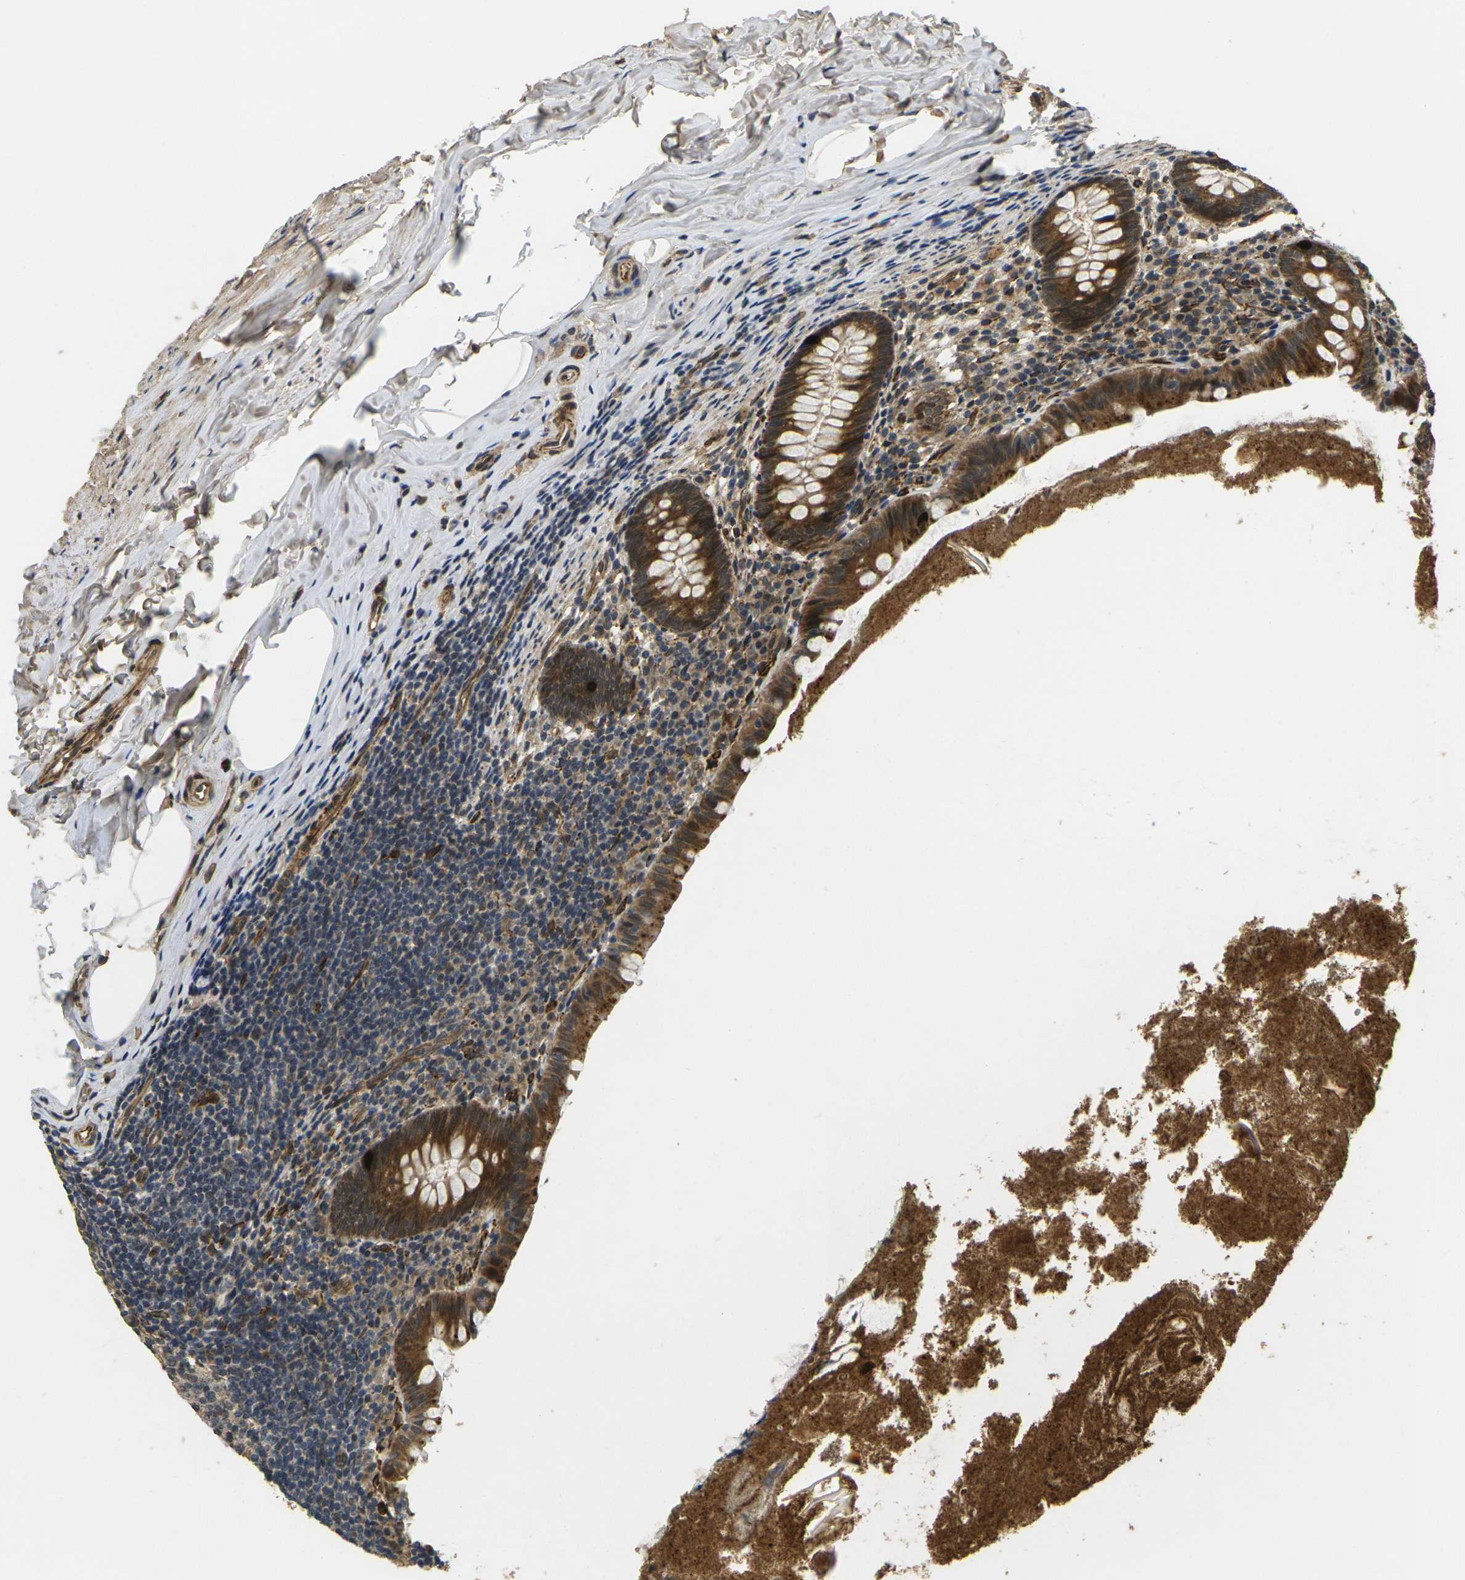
{"staining": {"intensity": "strong", "quantity": ">75%", "location": "cytoplasmic/membranous"}, "tissue": "appendix", "cell_type": "Glandular cells", "image_type": "normal", "snomed": [{"axis": "morphology", "description": "Normal tissue, NOS"}, {"axis": "topography", "description": "Appendix"}], "caption": "Glandular cells show high levels of strong cytoplasmic/membranous staining in about >75% of cells in normal appendix.", "gene": "FUT11", "patient": {"sex": "male", "age": 52}}